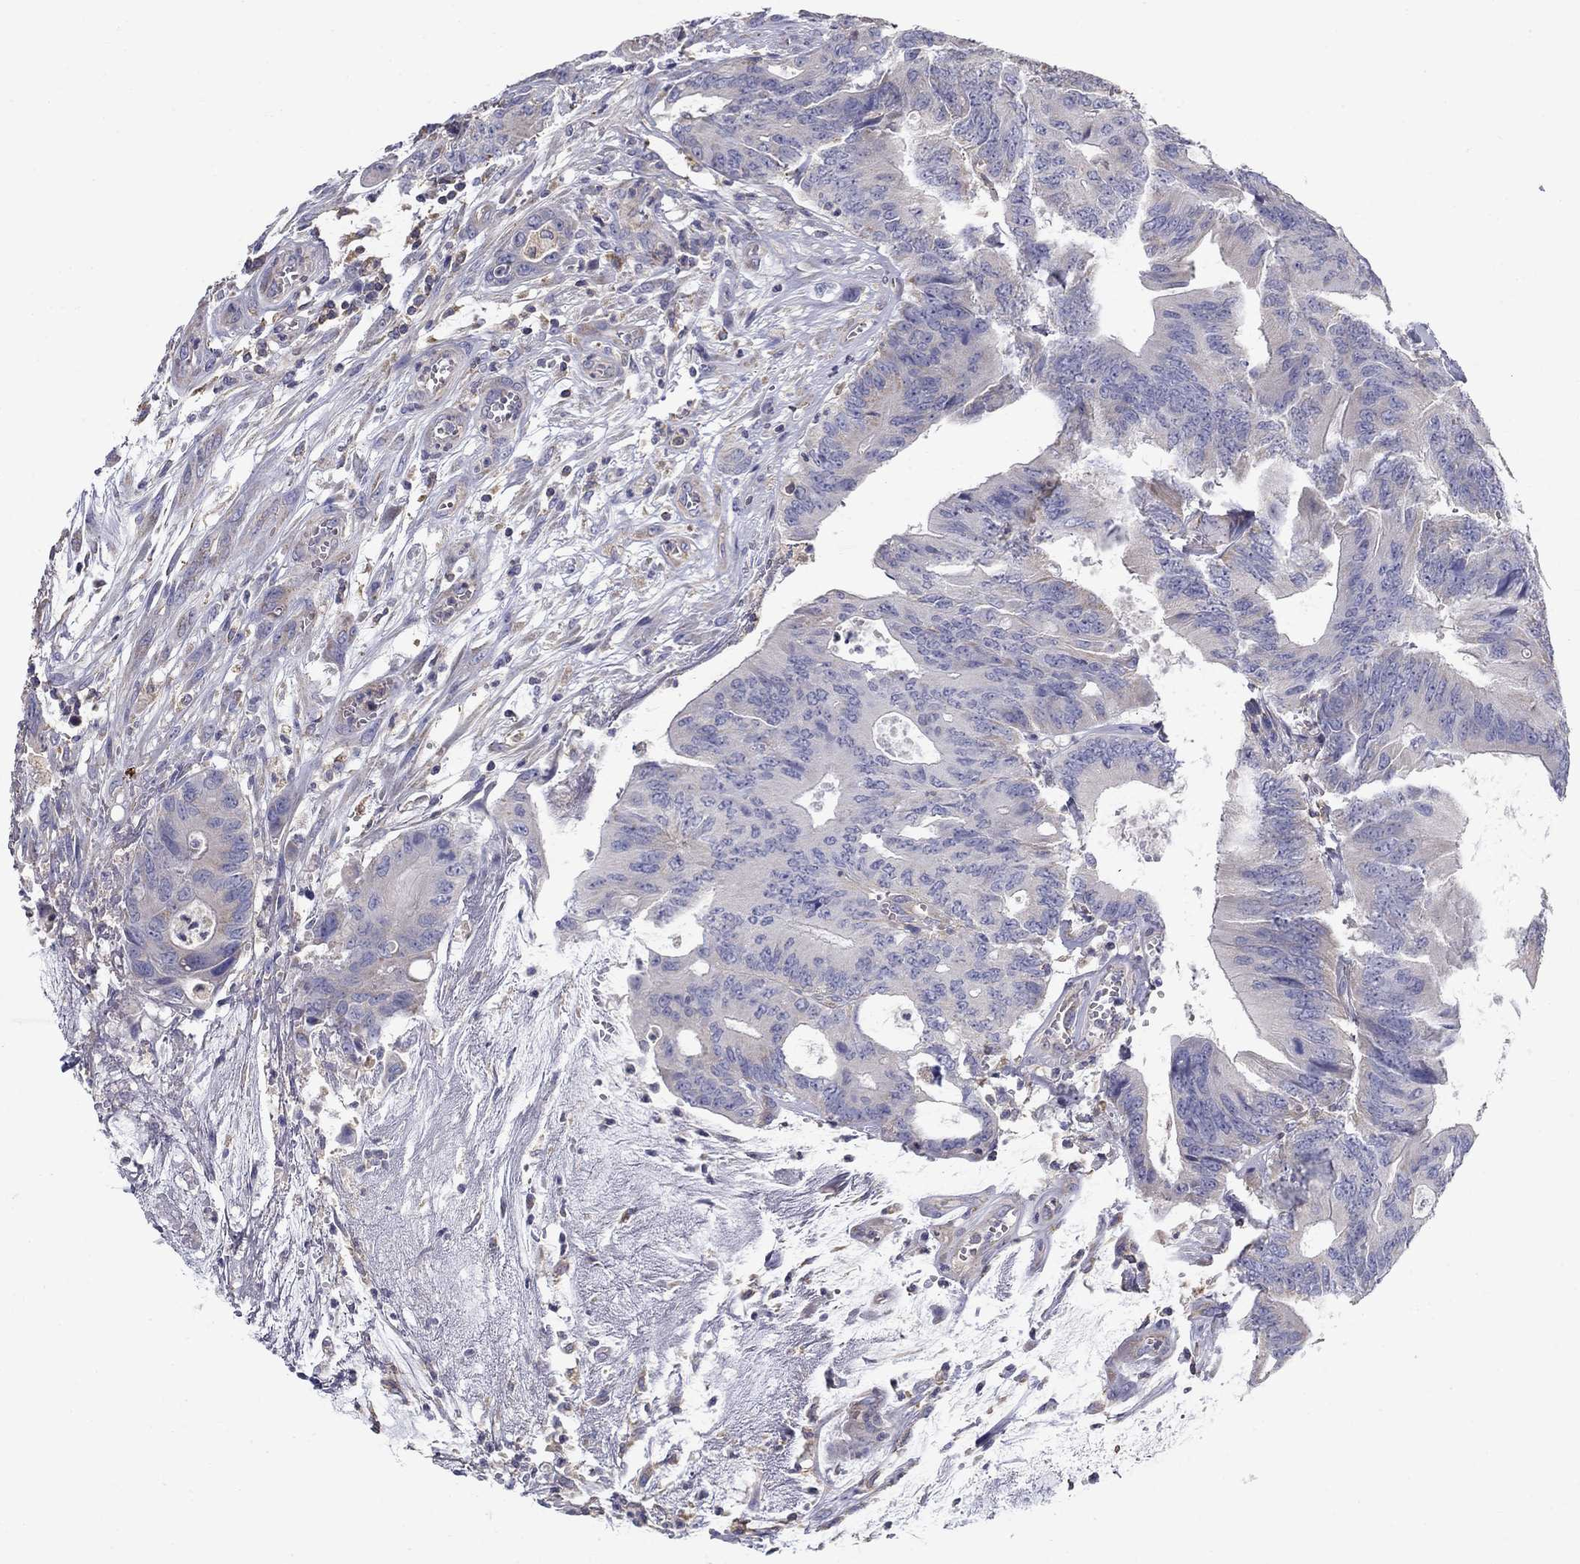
{"staining": {"intensity": "negative", "quantity": "none", "location": "none"}, "tissue": "colorectal cancer", "cell_type": "Tumor cells", "image_type": "cancer", "snomed": [{"axis": "morphology", "description": "Normal tissue, NOS"}, {"axis": "morphology", "description": "Adenocarcinoma, NOS"}, {"axis": "topography", "description": "Colon"}], "caption": "Immunohistochemistry (IHC) histopathology image of neoplastic tissue: human adenocarcinoma (colorectal) stained with DAB exhibits no significant protein positivity in tumor cells.", "gene": "NME5", "patient": {"sex": "male", "age": 65}}